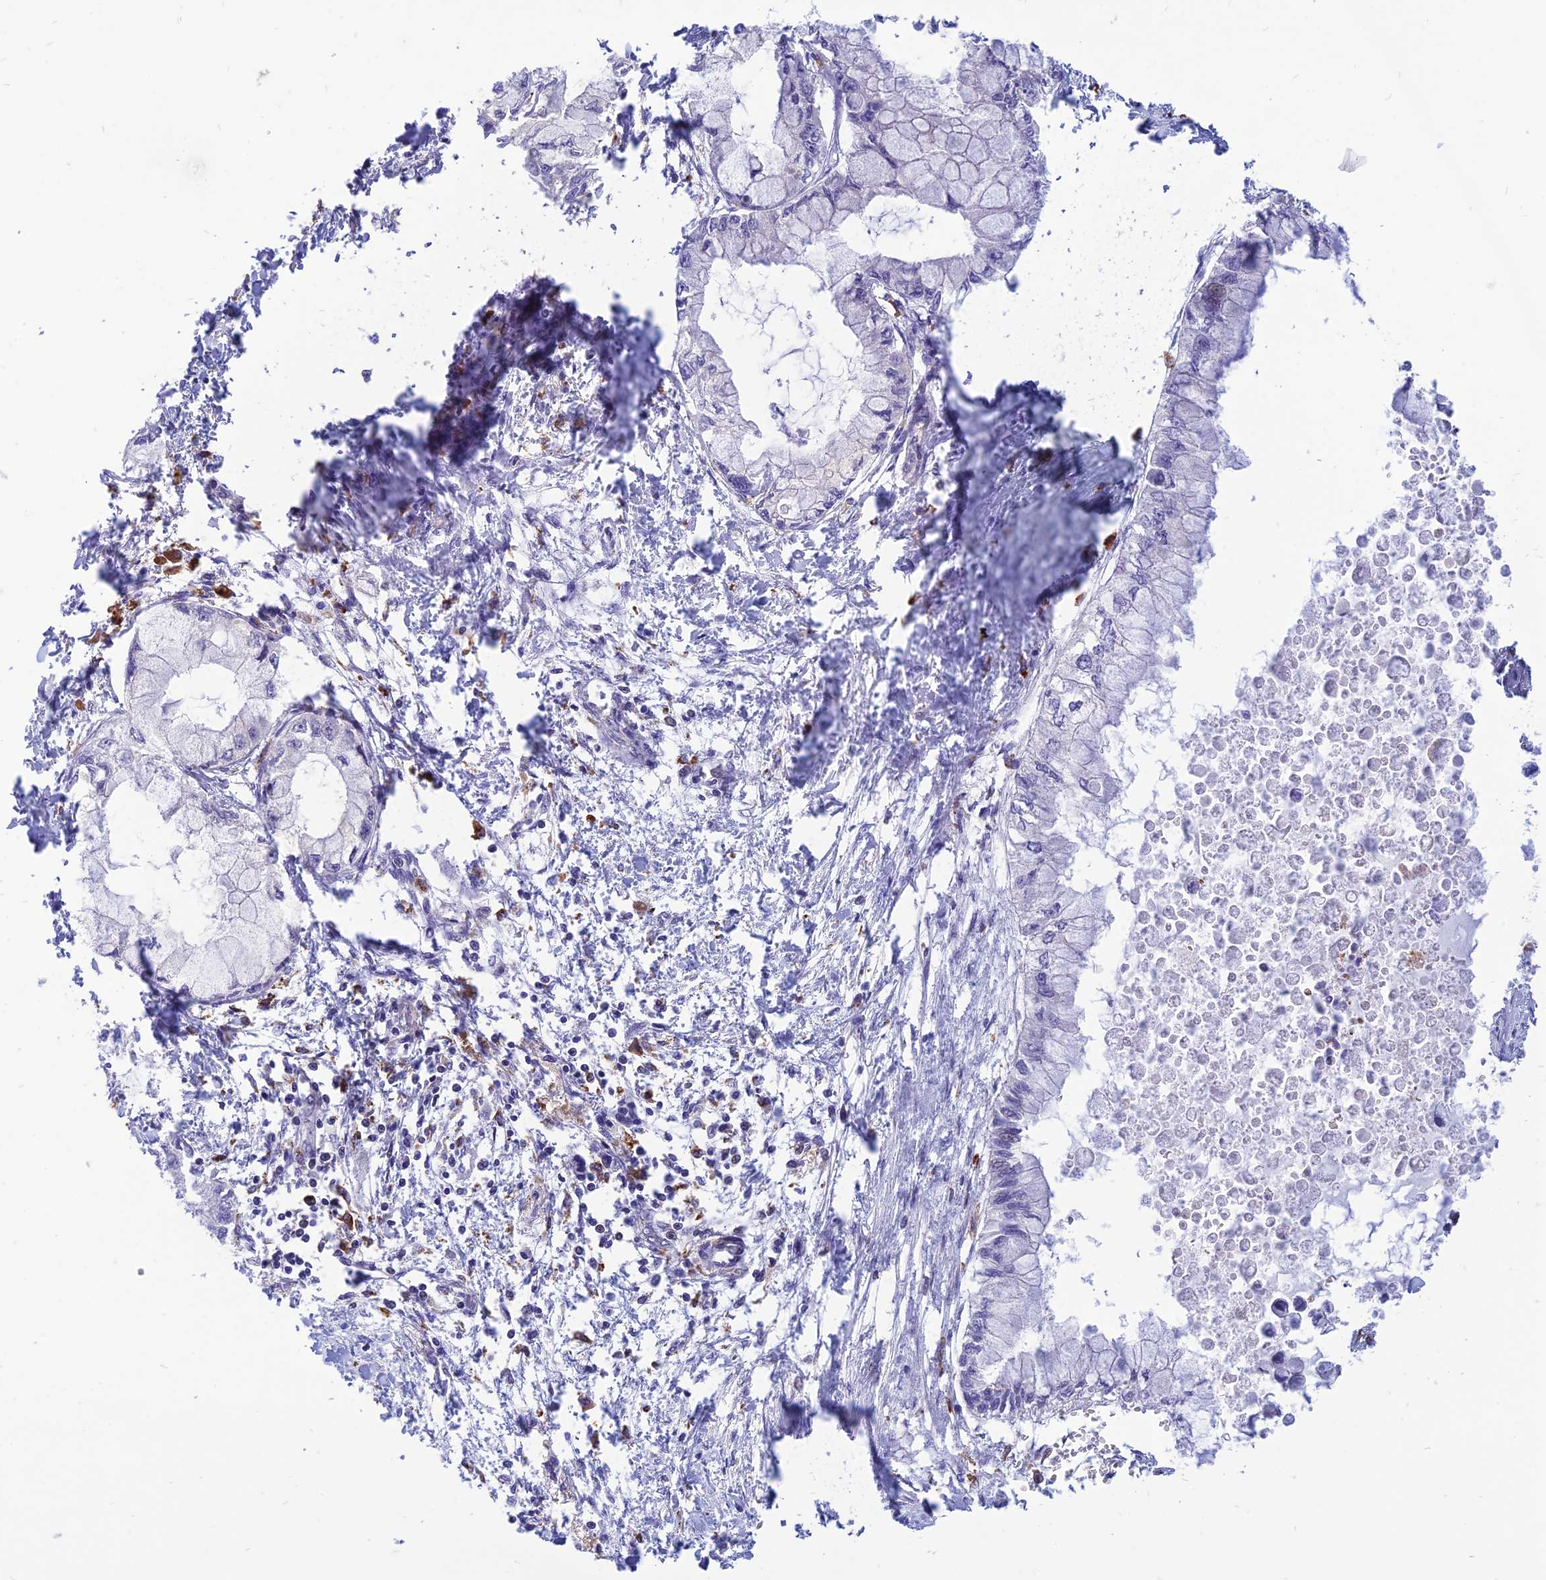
{"staining": {"intensity": "negative", "quantity": "none", "location": "none"}, "tissue": "pancreatic cancer", "cell_type": "Tumor cells", "image_type": "cancer", "snomed": [{"axis": "morphology", "description": "Adenocarcinoma, NOS"}, {"axis": "topography", "description": "Pancreas"}], "caption": "IHC image of pancreatic adenocarcinoma stained for a protein (brown), which displays no expression in tumor cells. (DAB IHC with hematoxylin counter stain).", "gene": "PHKA2", "patient": {"sex": "male", "age": 48}}